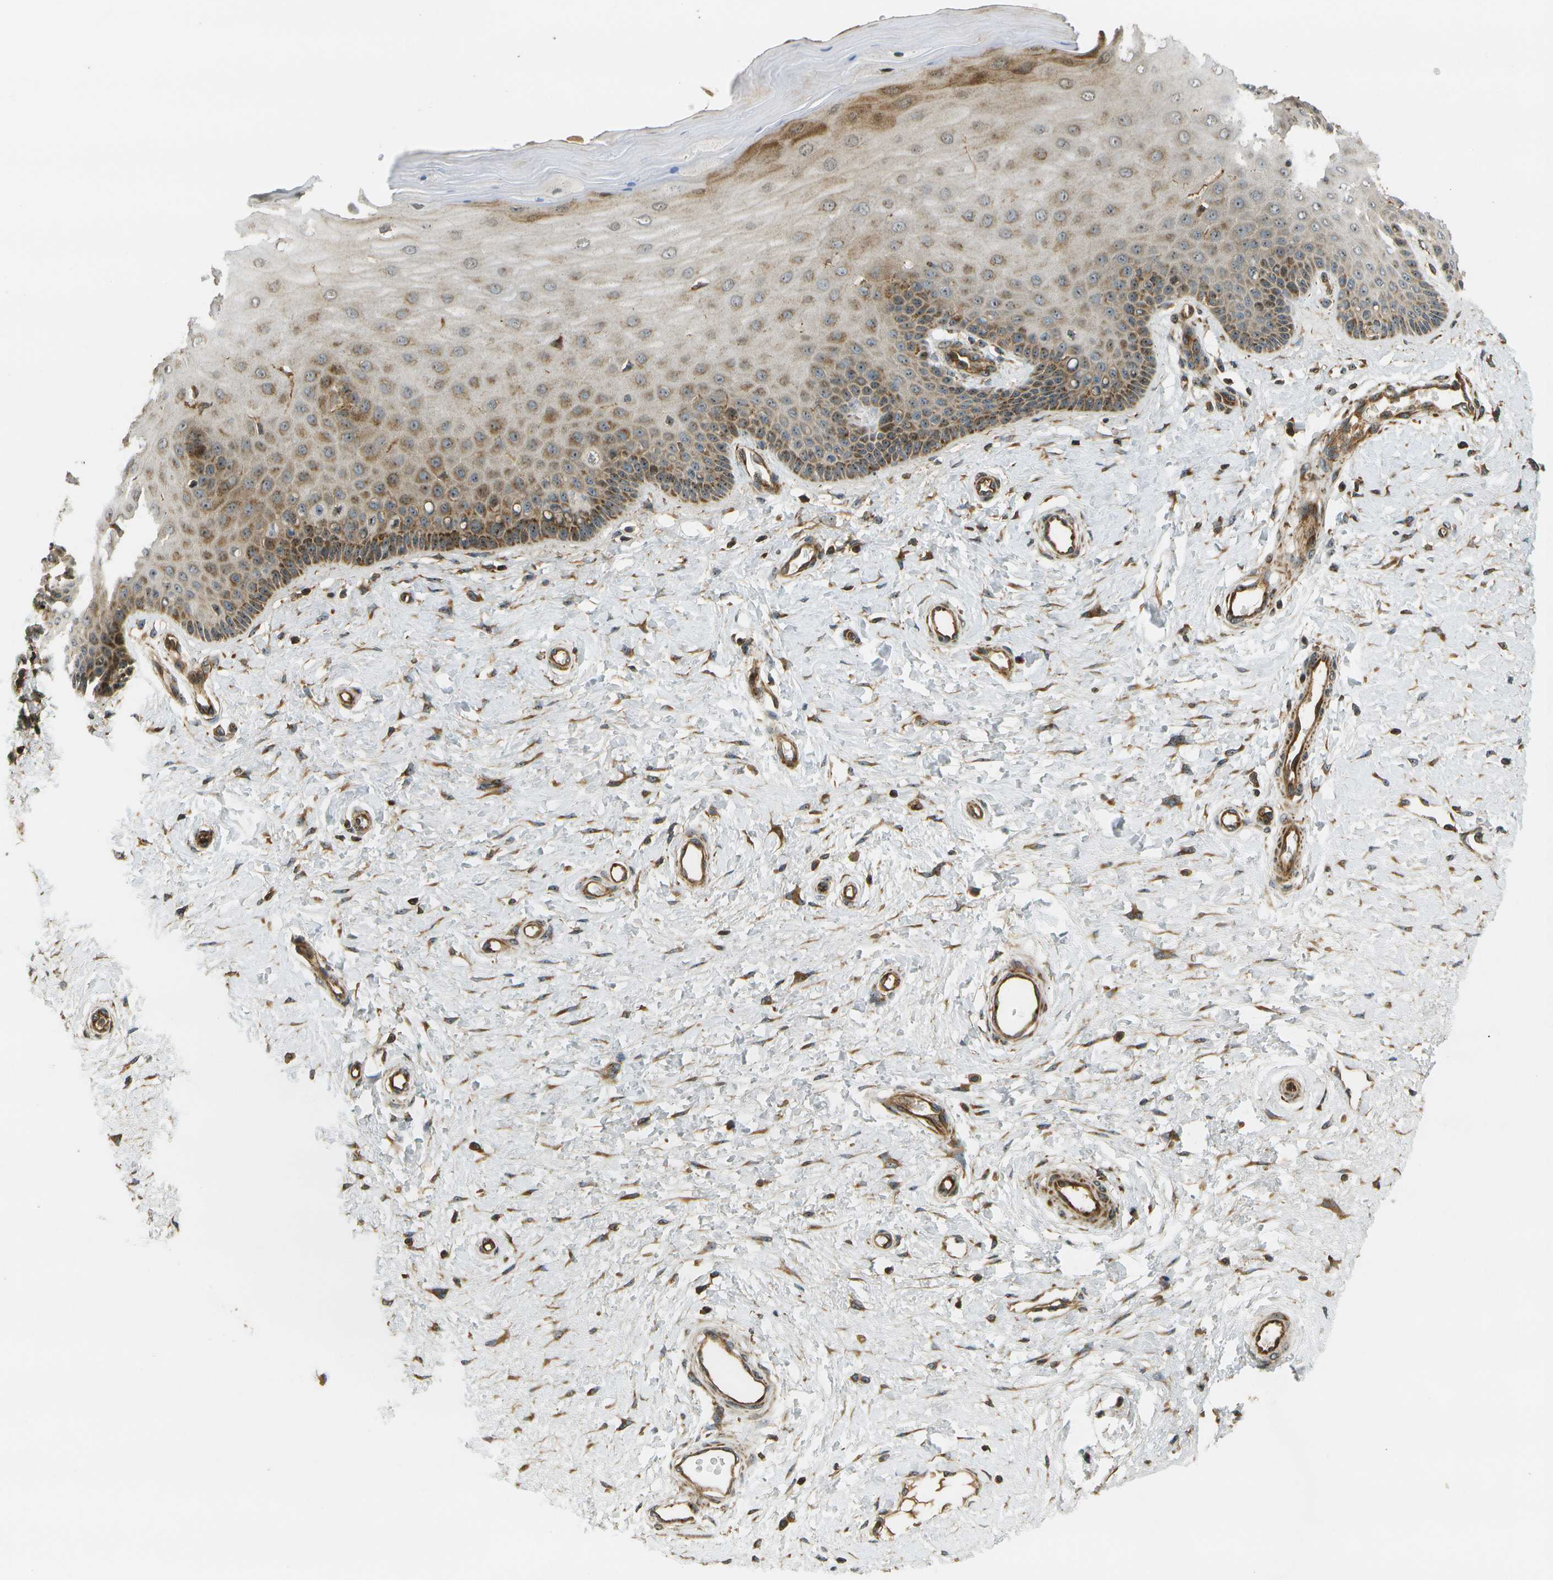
{"staining": {"intensity": "moderate", "quantity": ">75%", "location": "cytoplasmic/membranous,nuclear"}, "tissue": "cervix", "cell_type": "Glandular cells", "image_type": "normal", "snomed": [{"axis": "morphology", "description": "Normal tissue, NOS"}, {"axis": "topography", "description": "Cervix"}], "caption": "A brown stain labels moderate cytoplasmic/membranous,nuclear positivity of a protein in glandular cells of normal human cervix.", "gene": "LRP12", "patient": {"sex": "female", "age": 55}}